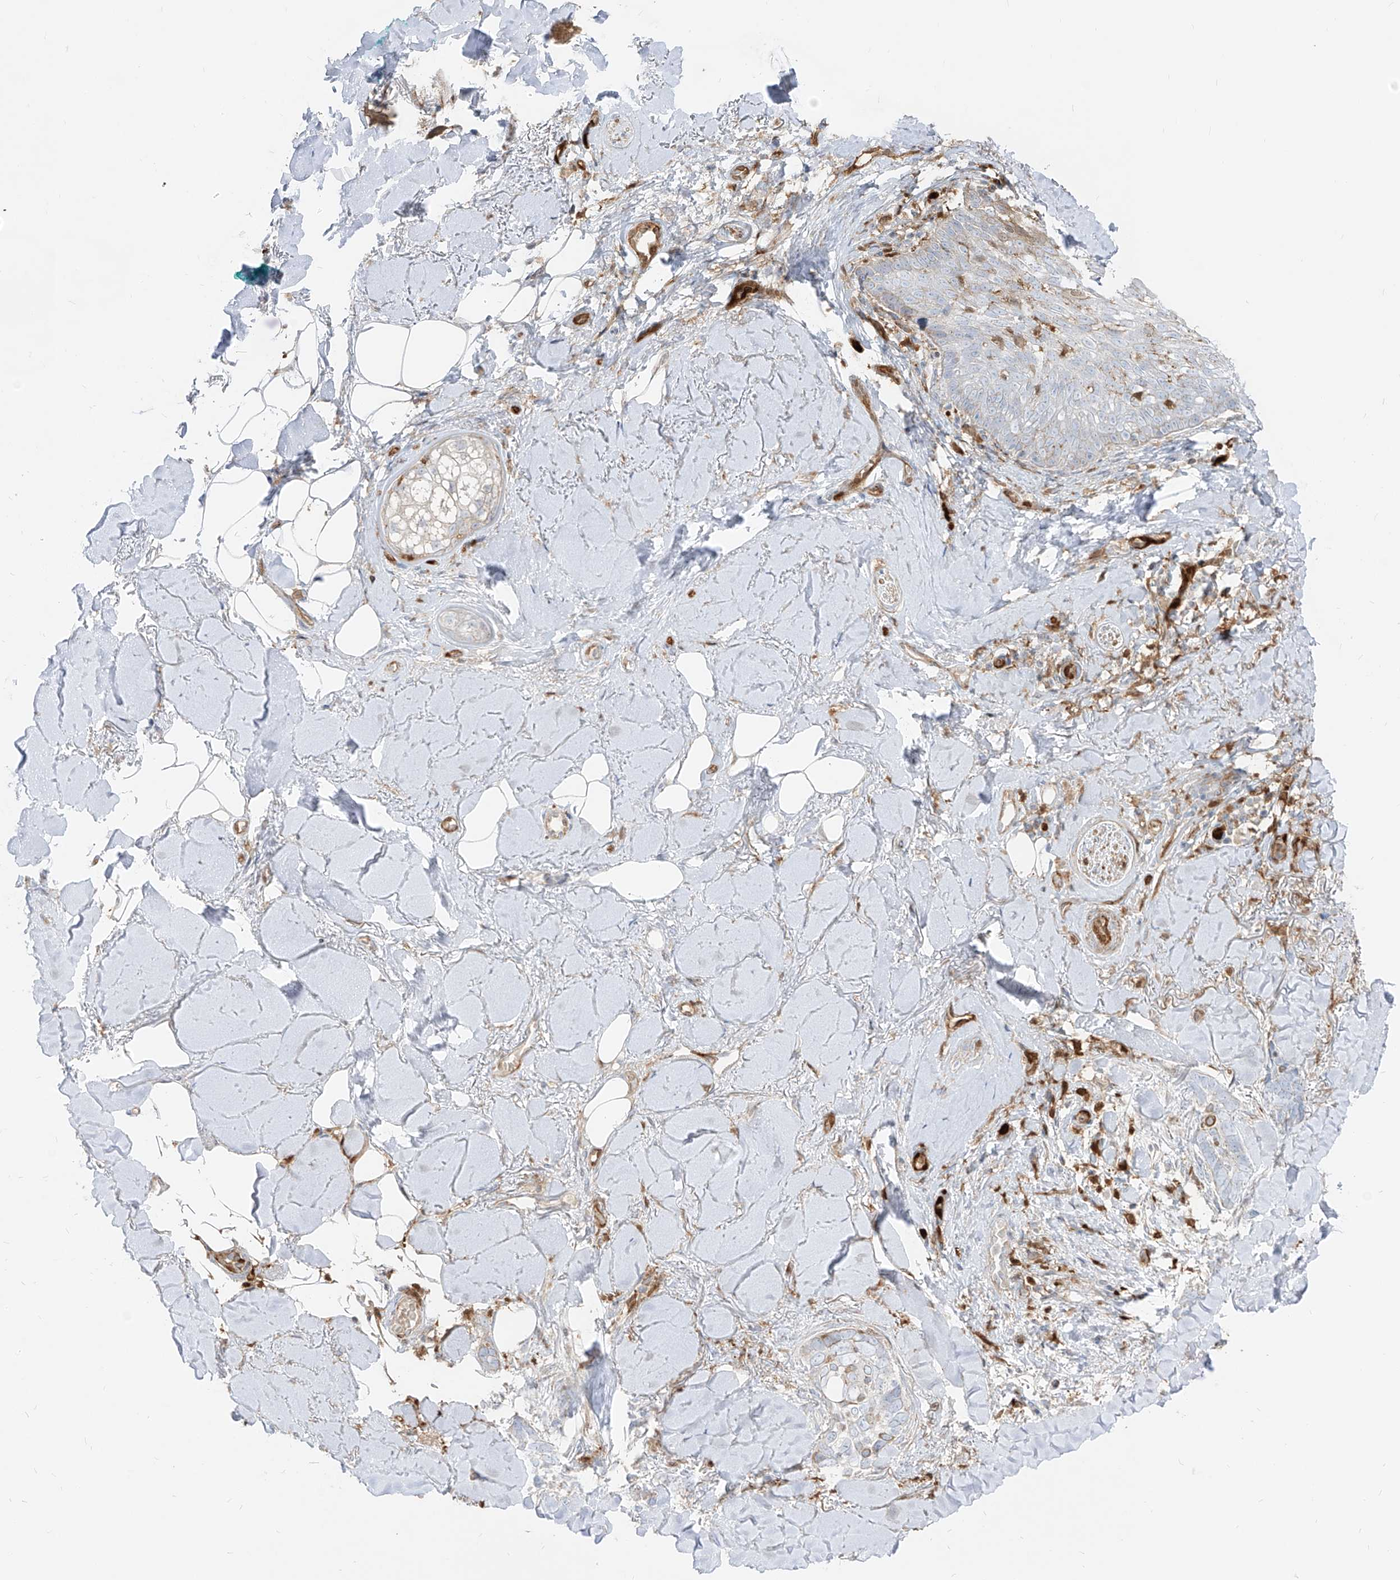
{"staining": {"intensity": "negative", "quantity": "none", "location": "none"}, "tissue": "skin cancer", "cell_type": "Tumor cells", "image_type": "cancer", "snomed": [{"axis": "morphology", "description": "Basal cell carcinoma"}, {"axis": "topography", "description": "Skin"}], "caption": "Immunohistochemistry (IHC) micrograph of human skin cancer stained for a protein (brown), which exhibits no positivity in tumor cells. (DAB (3,3'-diaminobenzidine) IHC with hematoxylin counter stain).", "gene": "KYNU", "patient": {"sex": "female", "age": 82}}